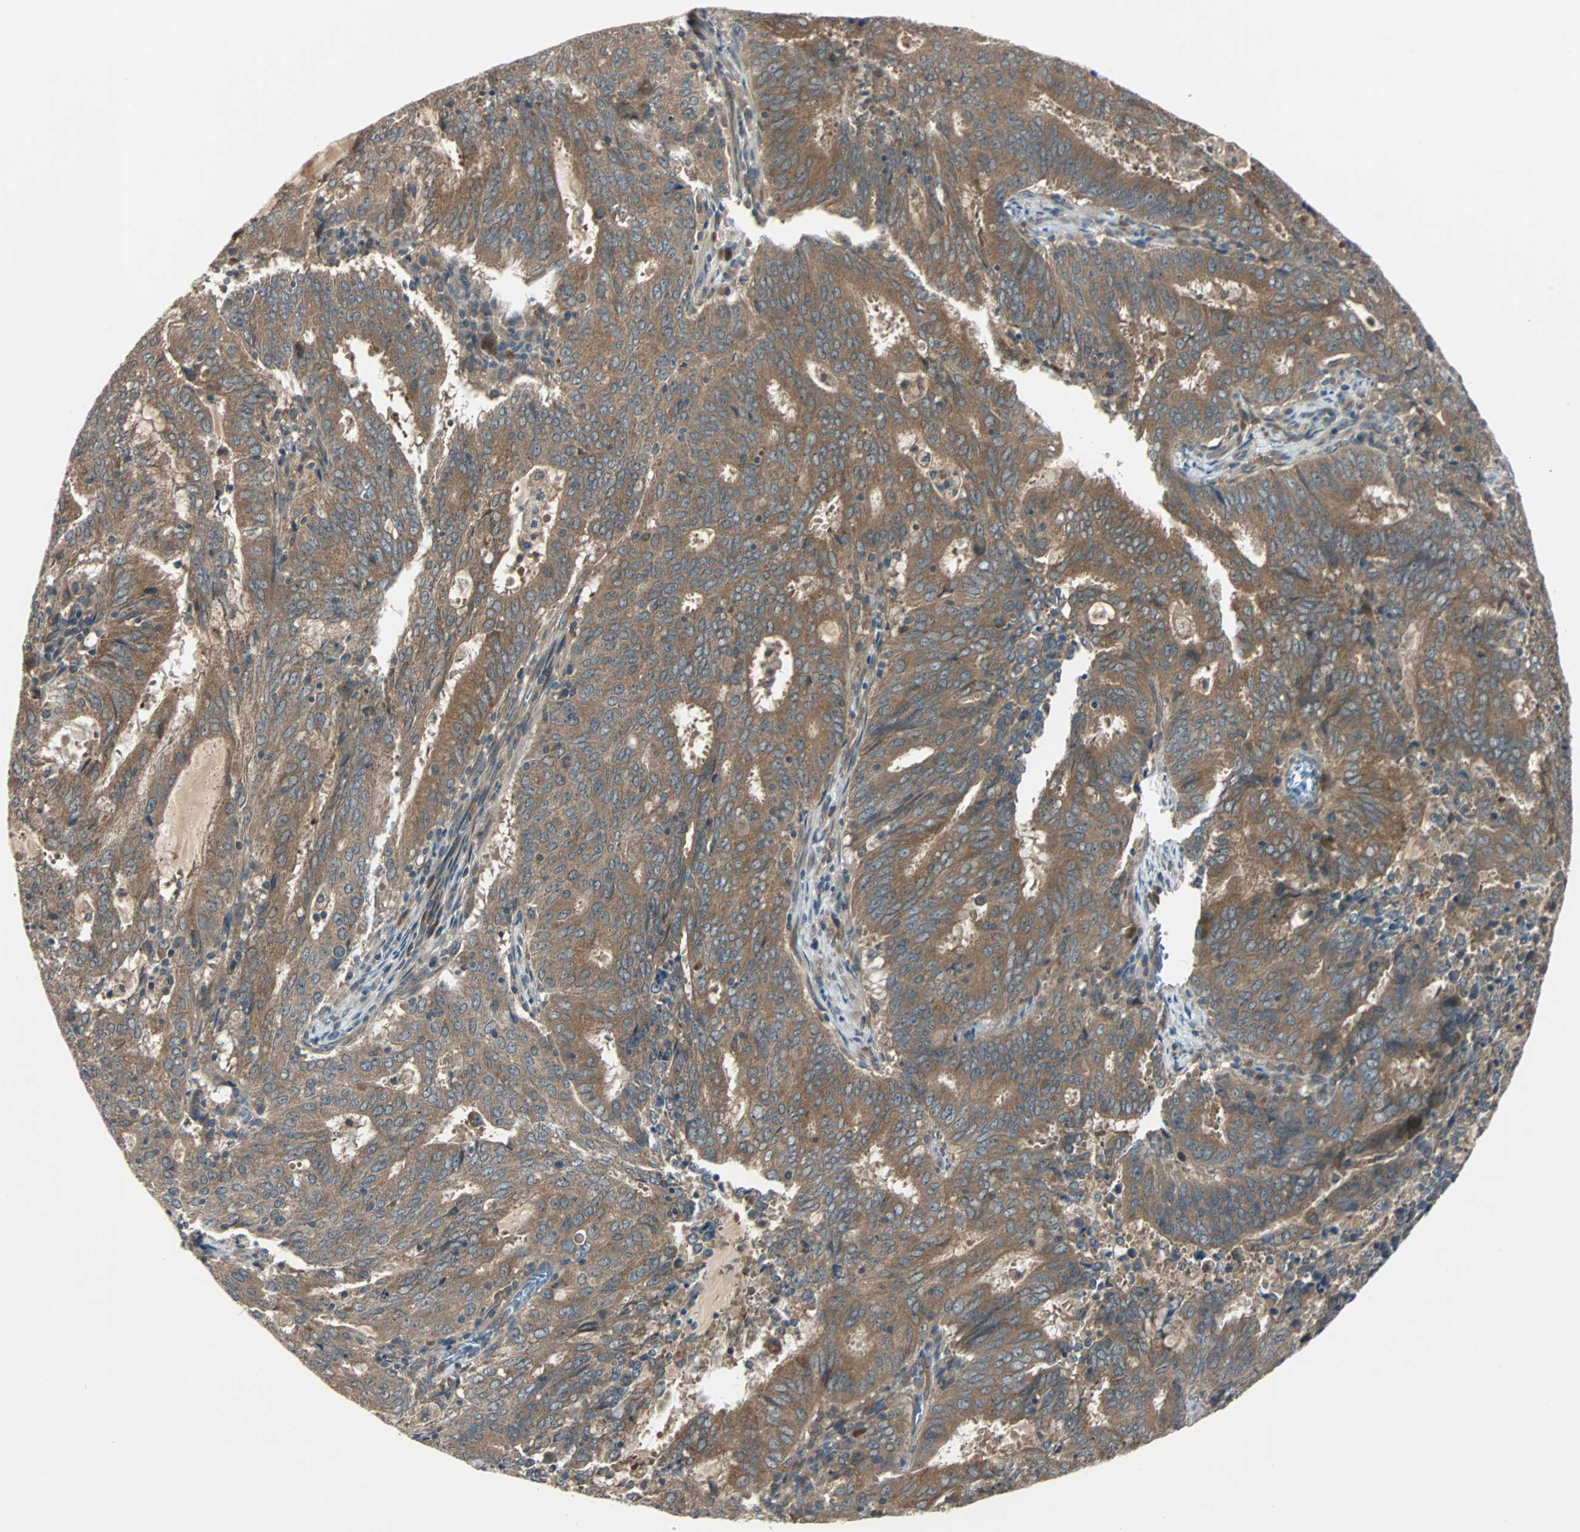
{"staining": {"intensity": "moderate", "quantity": ">75%", "location": "cytoplasmic/membranous"}, "tissue": "cervical cancer", "cell_type": "Tumor cells", "image_type": "cancer", "snomed": [{"axis": "morphology", "description": "Adenocarcinoma, NOS"}, {"axis": "topography", "description": "Cervix"}], "caption": "Protein staining of adenocarcinoma (cervical) tissue demonstrates moderate cytoplasmic/membranous staining in about >75% of tumor cells.", "gene": "ARF1", "patient": {"sex": "female", "age": 44}}